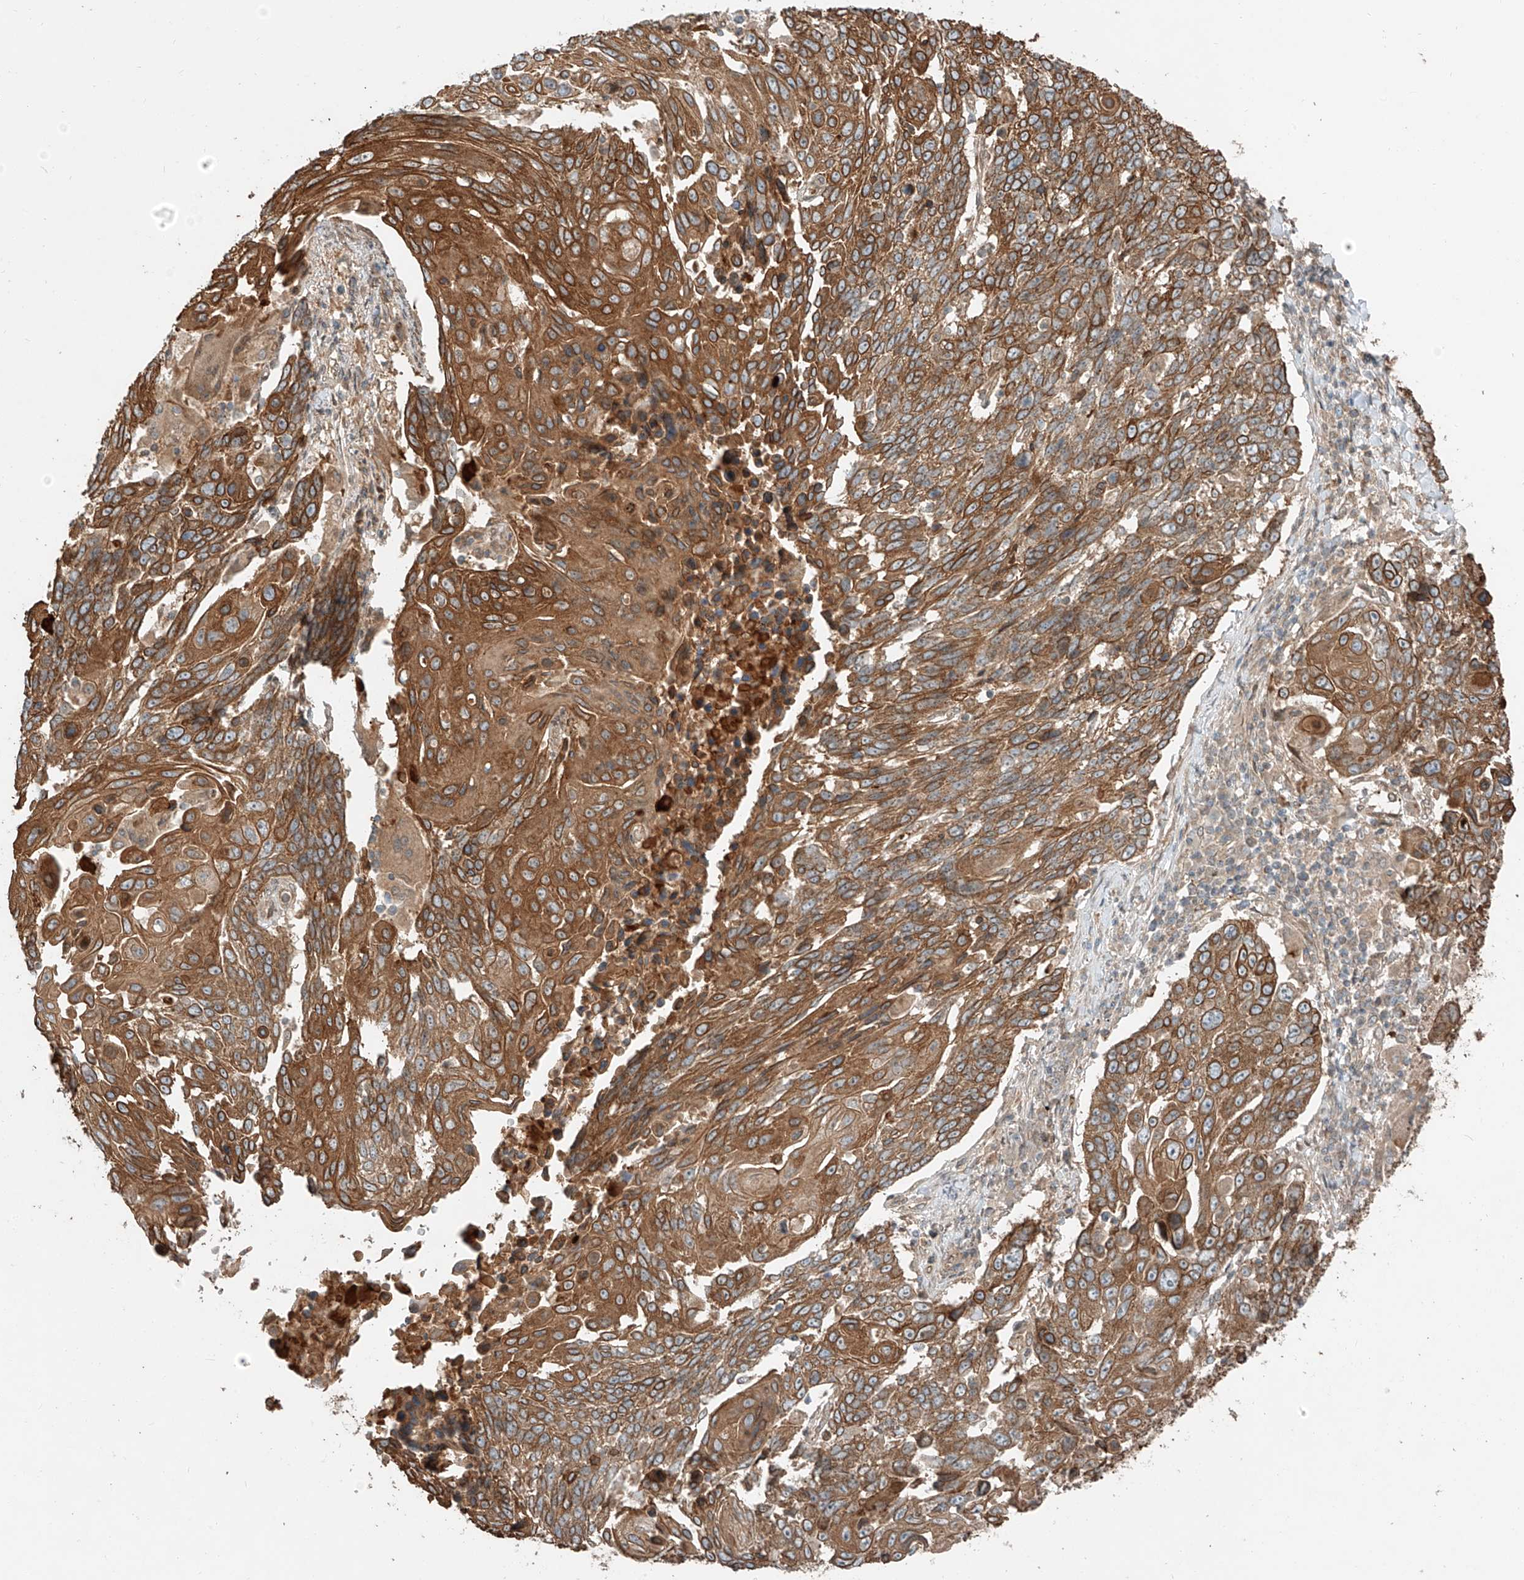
{"staining": {"intensity": "moderate", "quantity": ">75%", "location": "cytoplasmic/membranous"}, "tissue": "lung cancer", "cell_type": "Tumor cells", "image_type": "cancer", "snomed": [{"axis": "morphology", "description": "Squamous cell carcinoma, NOS"}, {"axis": "topography", "description": "Lung"}], "caption": "About >75% of tumor cells in squamous cell carcinoma (lung) show moderate cytoplasmic/membranous protein expression as visualized by brown immunohistochemical staining.", "gene": "CEP162", "patient": {"sex": "male", "age": 66}}